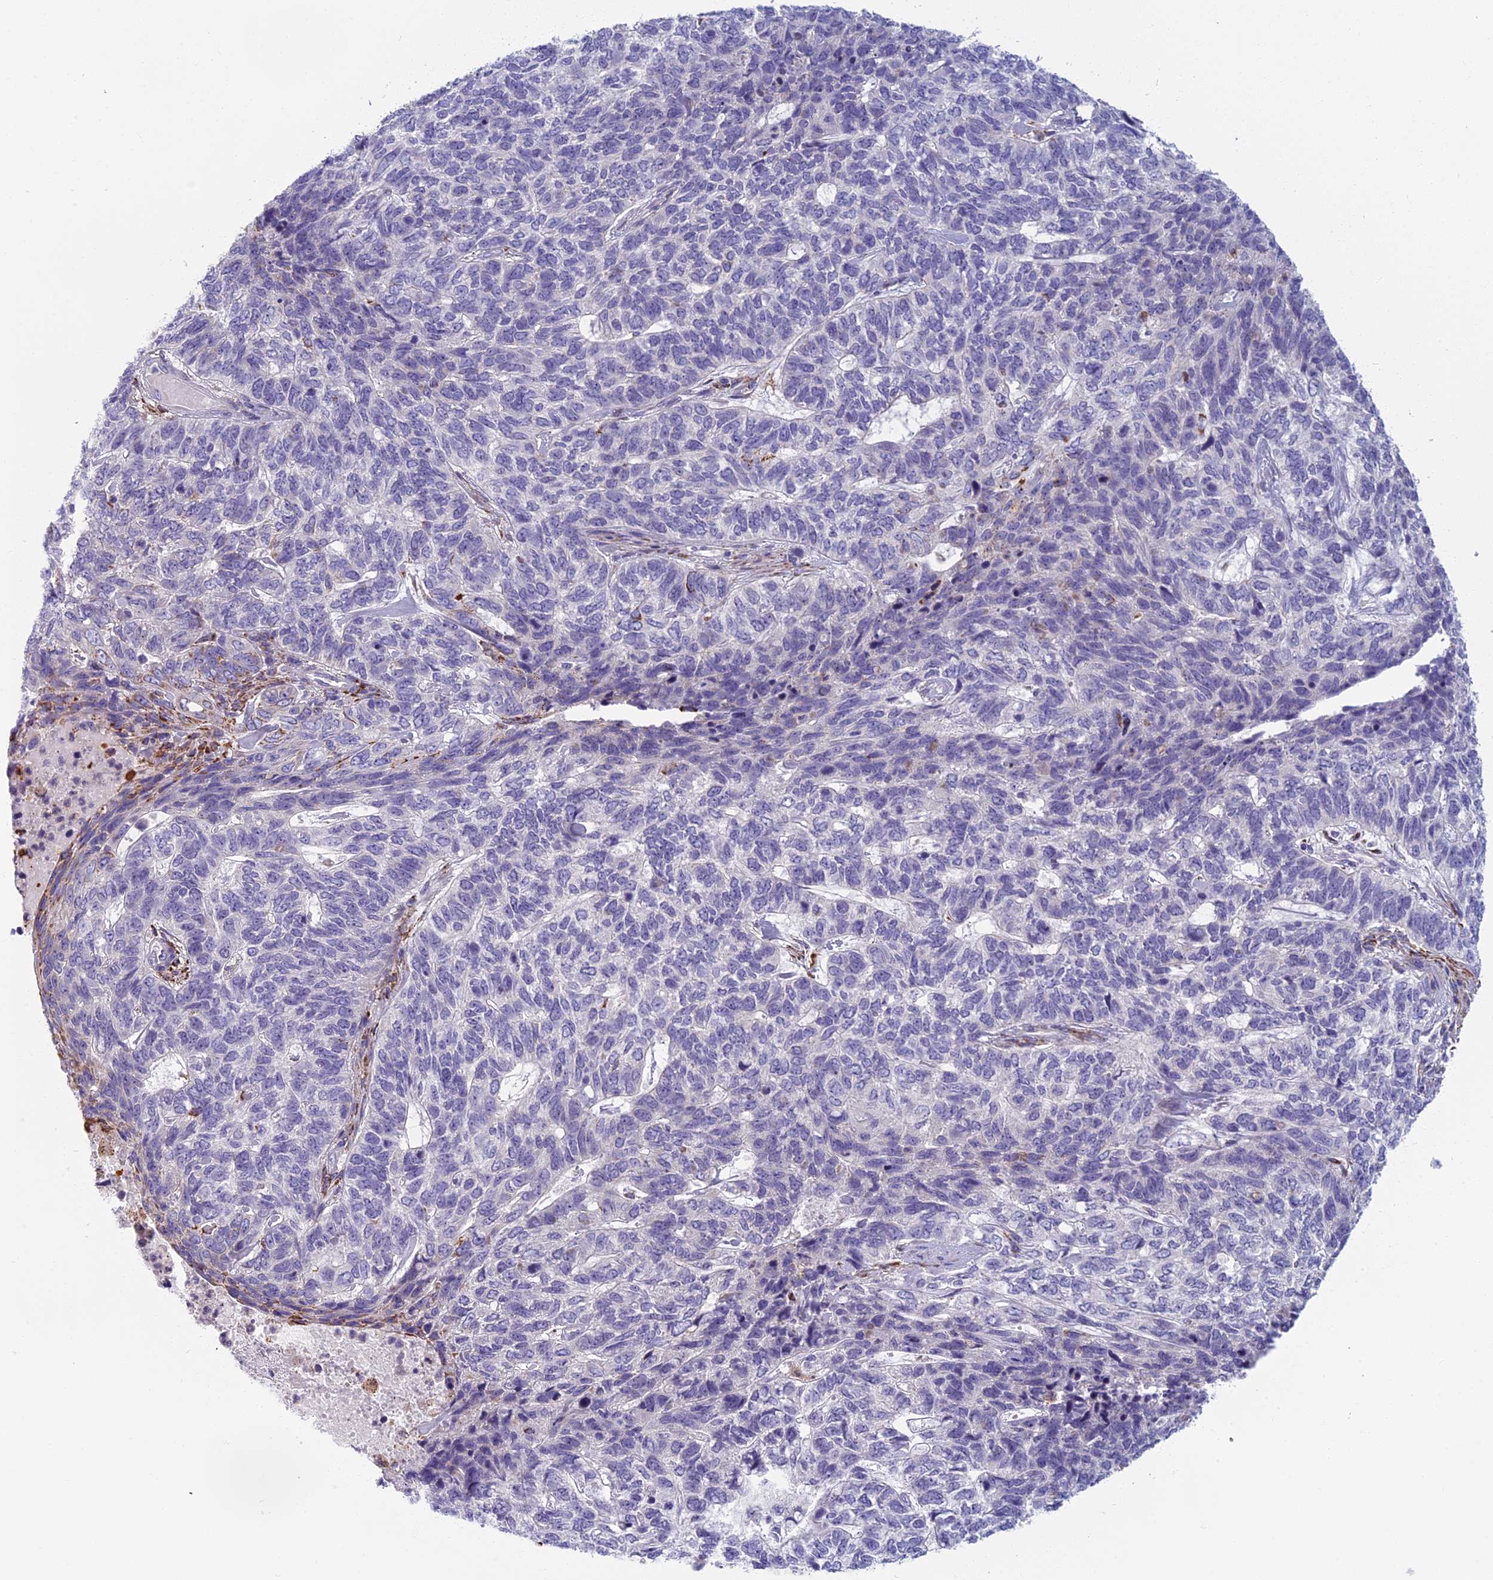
{"staining": {"intensity": "negative", "quantity": "none", "location": "none"}, "tissue": "skin cancer", "cell_type": "Tumor cells", "image_type": "cancer", "snomed": [{"axis": "morphology", "description": "Basal cell carcinoma"}, {"axis": "topography", "description": "Skin"}], "caption": "A histopathology image of human skin basal cell carcinoma is negative for staining in tumor cells.", "gene": "SEMA7A", "patient": {"sex": "female", "age": 65}}